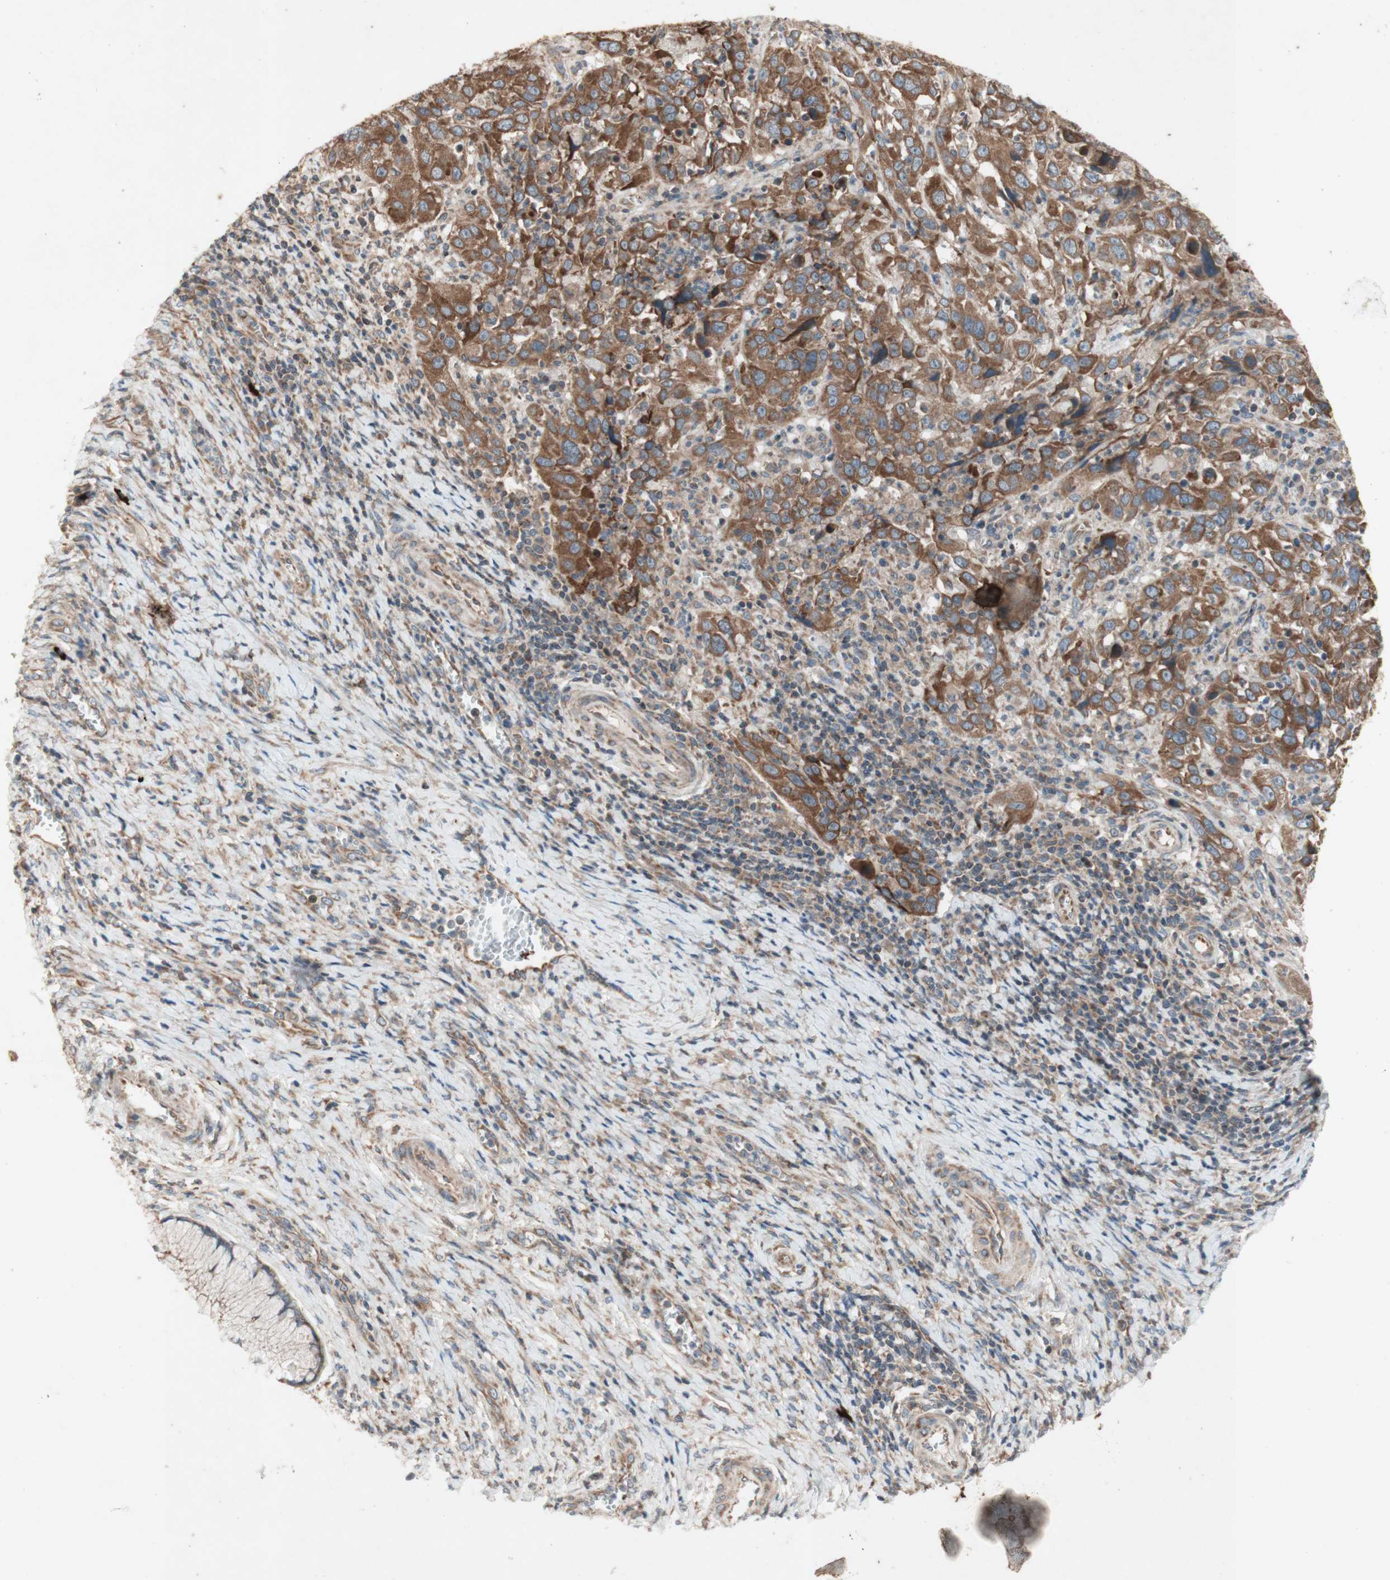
{"staining": {"intensity": "moderate", "quantity": ">75%", "location": "cytoplasmic/membranous"}, "tissue": "cervical cancer", "cell_type": "Tumor cells", "image_type": "cancer", "snomed": [{"axis": "morphology", "description": "Squamous cell carcinoma, NOS"}, {"axis": "topography", "description": "Cervix"}], "caption": "Human cervical cancer stained with a protein marker exhibits moderate staining in tumor cells.", "gene": "SOCS2", "patient": {"sex": "female", "age": 32}}